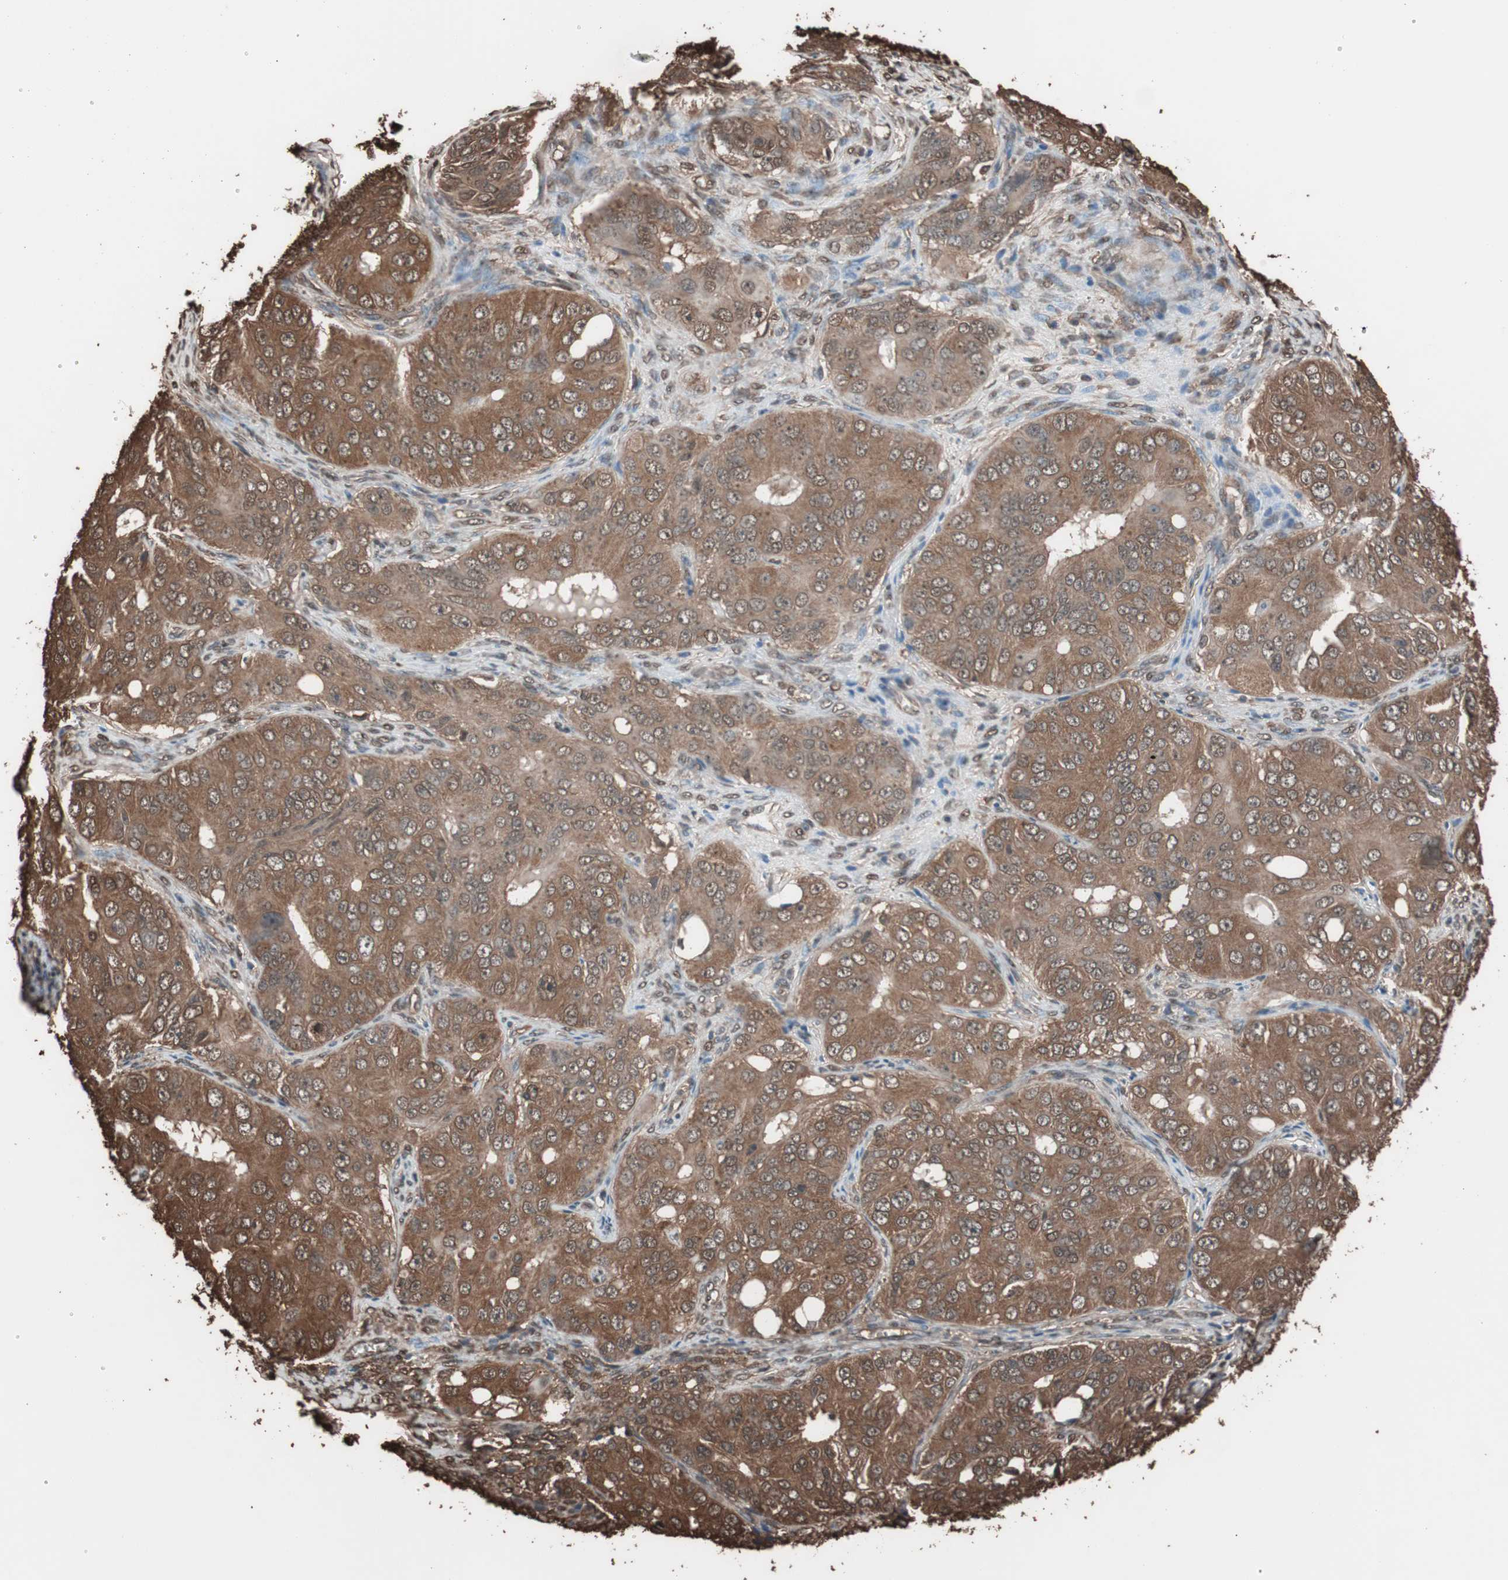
{"staining": {"intensity": "strong", "quantity": ">75%", "location": "cytoplasmic/membranous"}, "tissue": "ovarian cancer", "cell_type": "Tumor cells", "image_type": "cancer", "snomed": [{"axis": "morphology", "description": "Carcinoma, endometroid"}, {"axis": "topography", "description": "Ovary"}], "caption": "Endometroid carcinoma (ovarian) tissue displays strong cytoplasmic/membranous expression in about >75% of tumor cells, visualized by immunohistochemistry. The staining was performed using DAB, with brown indicating positive protein expression. Nuclei are stained blue with hematoxylin.", "gene": "CALM2", "patient": {"sex": "female", "age": 51}}